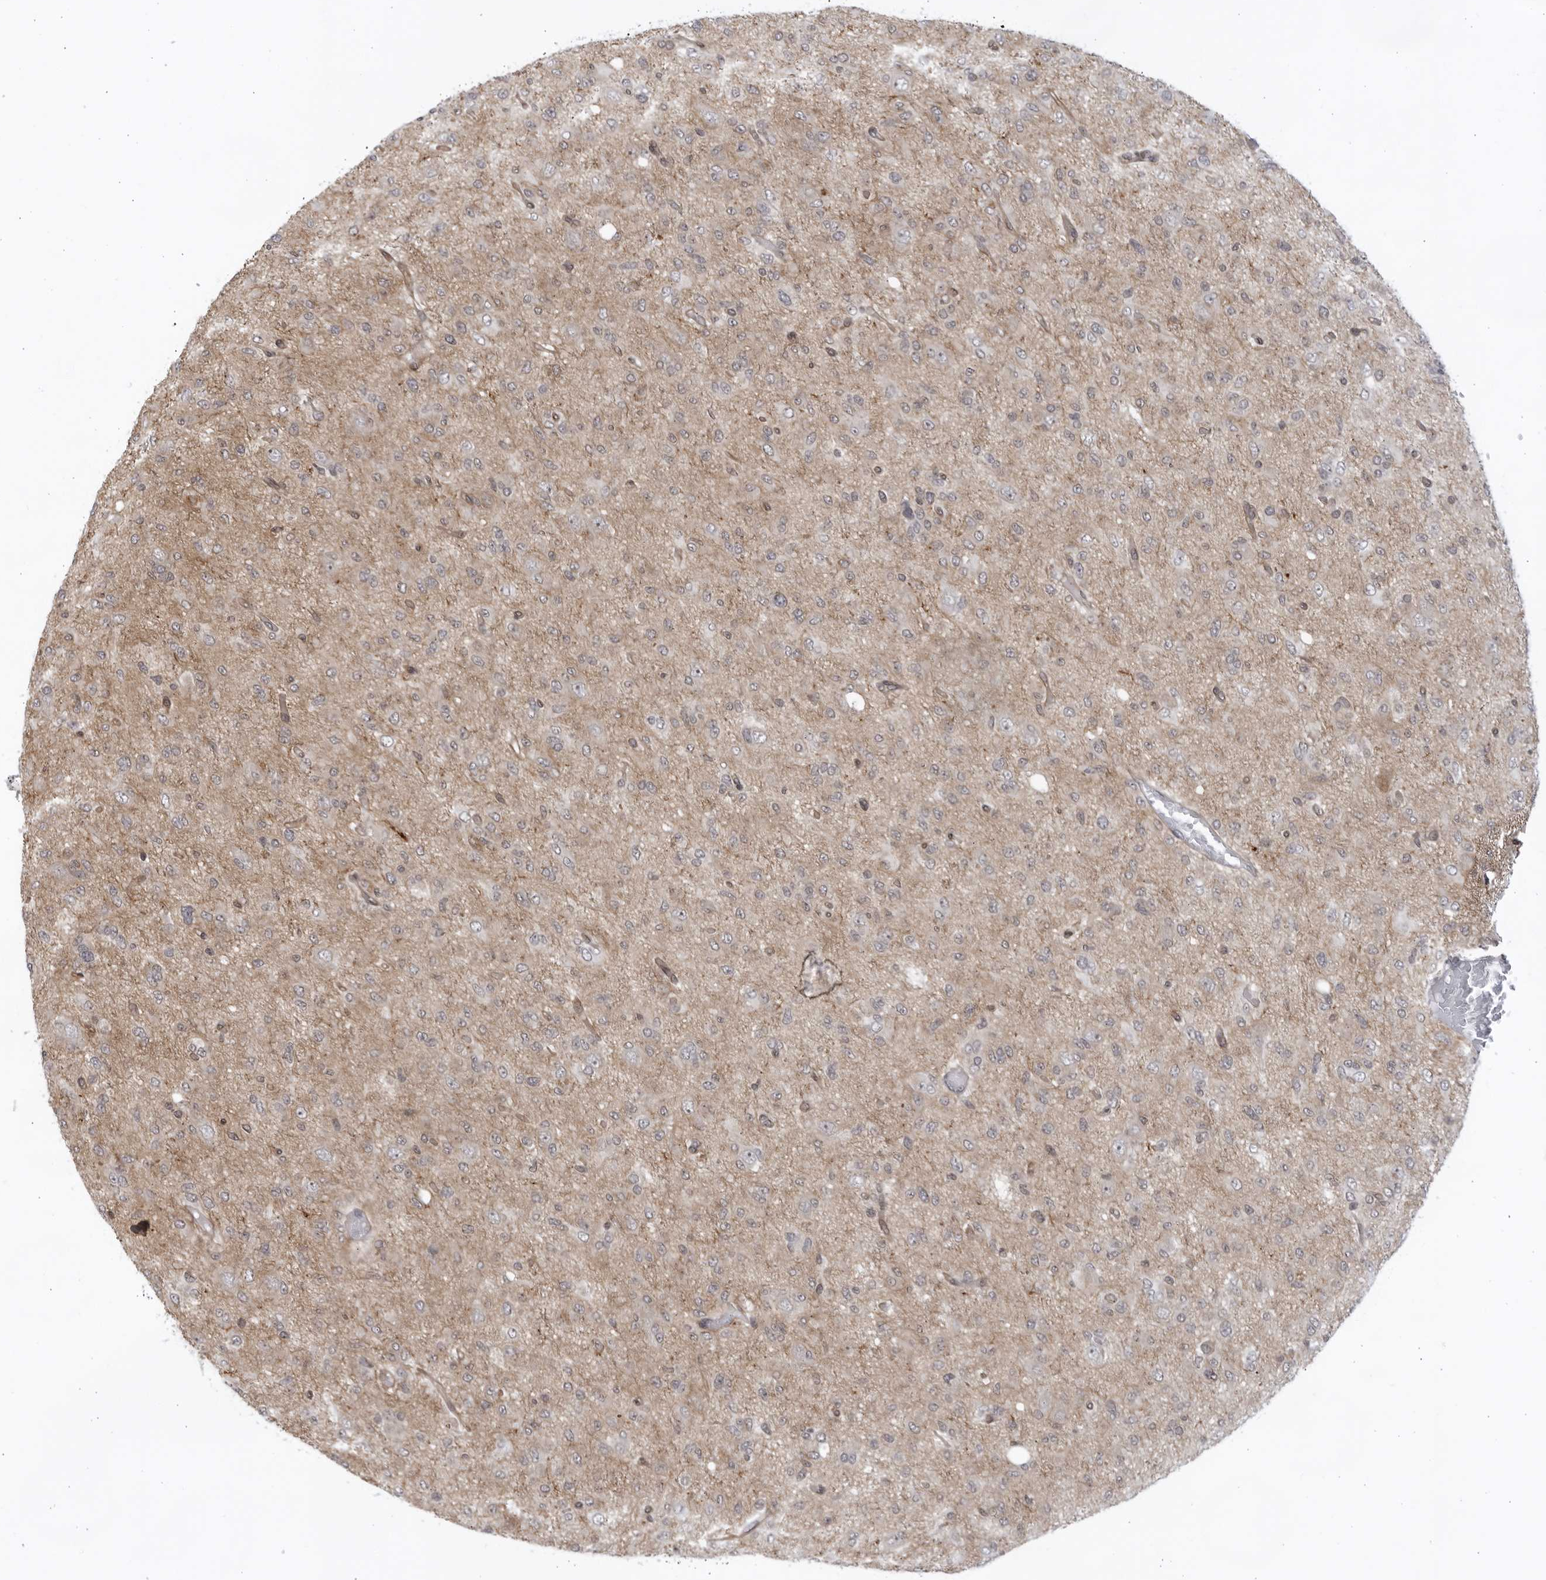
{"staining": {"intensity": "weak", "quantity": "<25%", "location": "cytoplasmic/membranous"}, "tissue": "glioma", "cell_type": "Tumor cells", "image_type": "cancer", "snomed": [{"axis": "morphology", "description": "Glioma, malignant, High grade"}, {"axis": "topography", "description": "Brain"}], "caption": "Protein analysis of glioma exhibits no significant expression in tumor cells. Nuclei are stained in blue.", "gene": "ITGB3BP", "patient": {"sex": "female", "age": 59}}